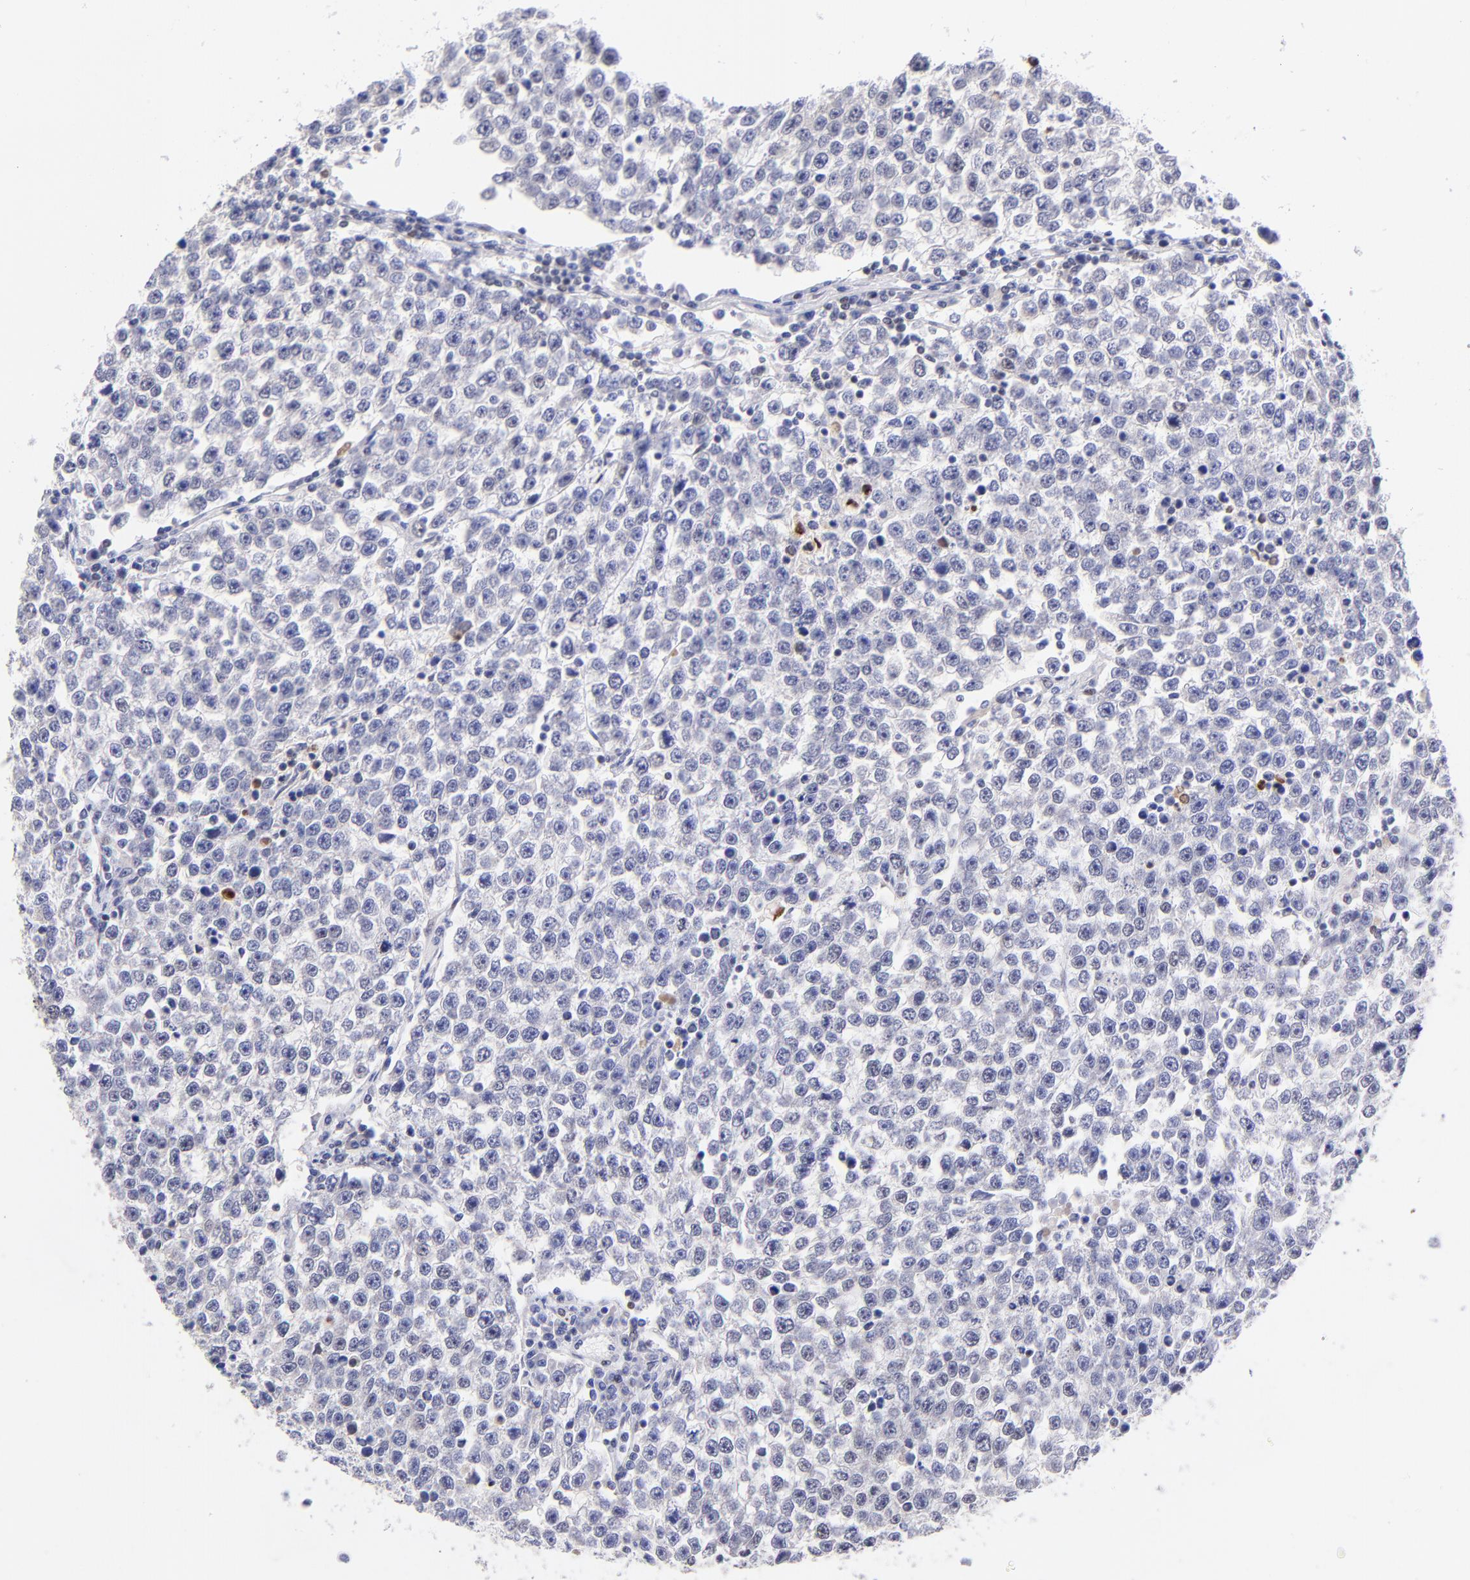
{"staining": {"intensity": "negative", "quantity": "none", "location": "none"}, "tissue": "testis cancer", "cell_type": "Tumor cells", "image_type": "cancer", "snomed": [{"axis": "morphology", "description": "Seminoma, NOS"}, {"axis": "topography", "description": "Testis"}], "caption": "Immunohistochemistry (IHC) micrograph of seminoma (testis) stained for a protein (brown), which displays no staining in tumor cells. Brightfield microscopy of IHC stained with DAB (3,3'-diaminobenzidine) (brown) and hematoxylin (blue), captured at high magnification.", "gene": "MIDEAS", "patient": {"sex": "male", "age": 36}}